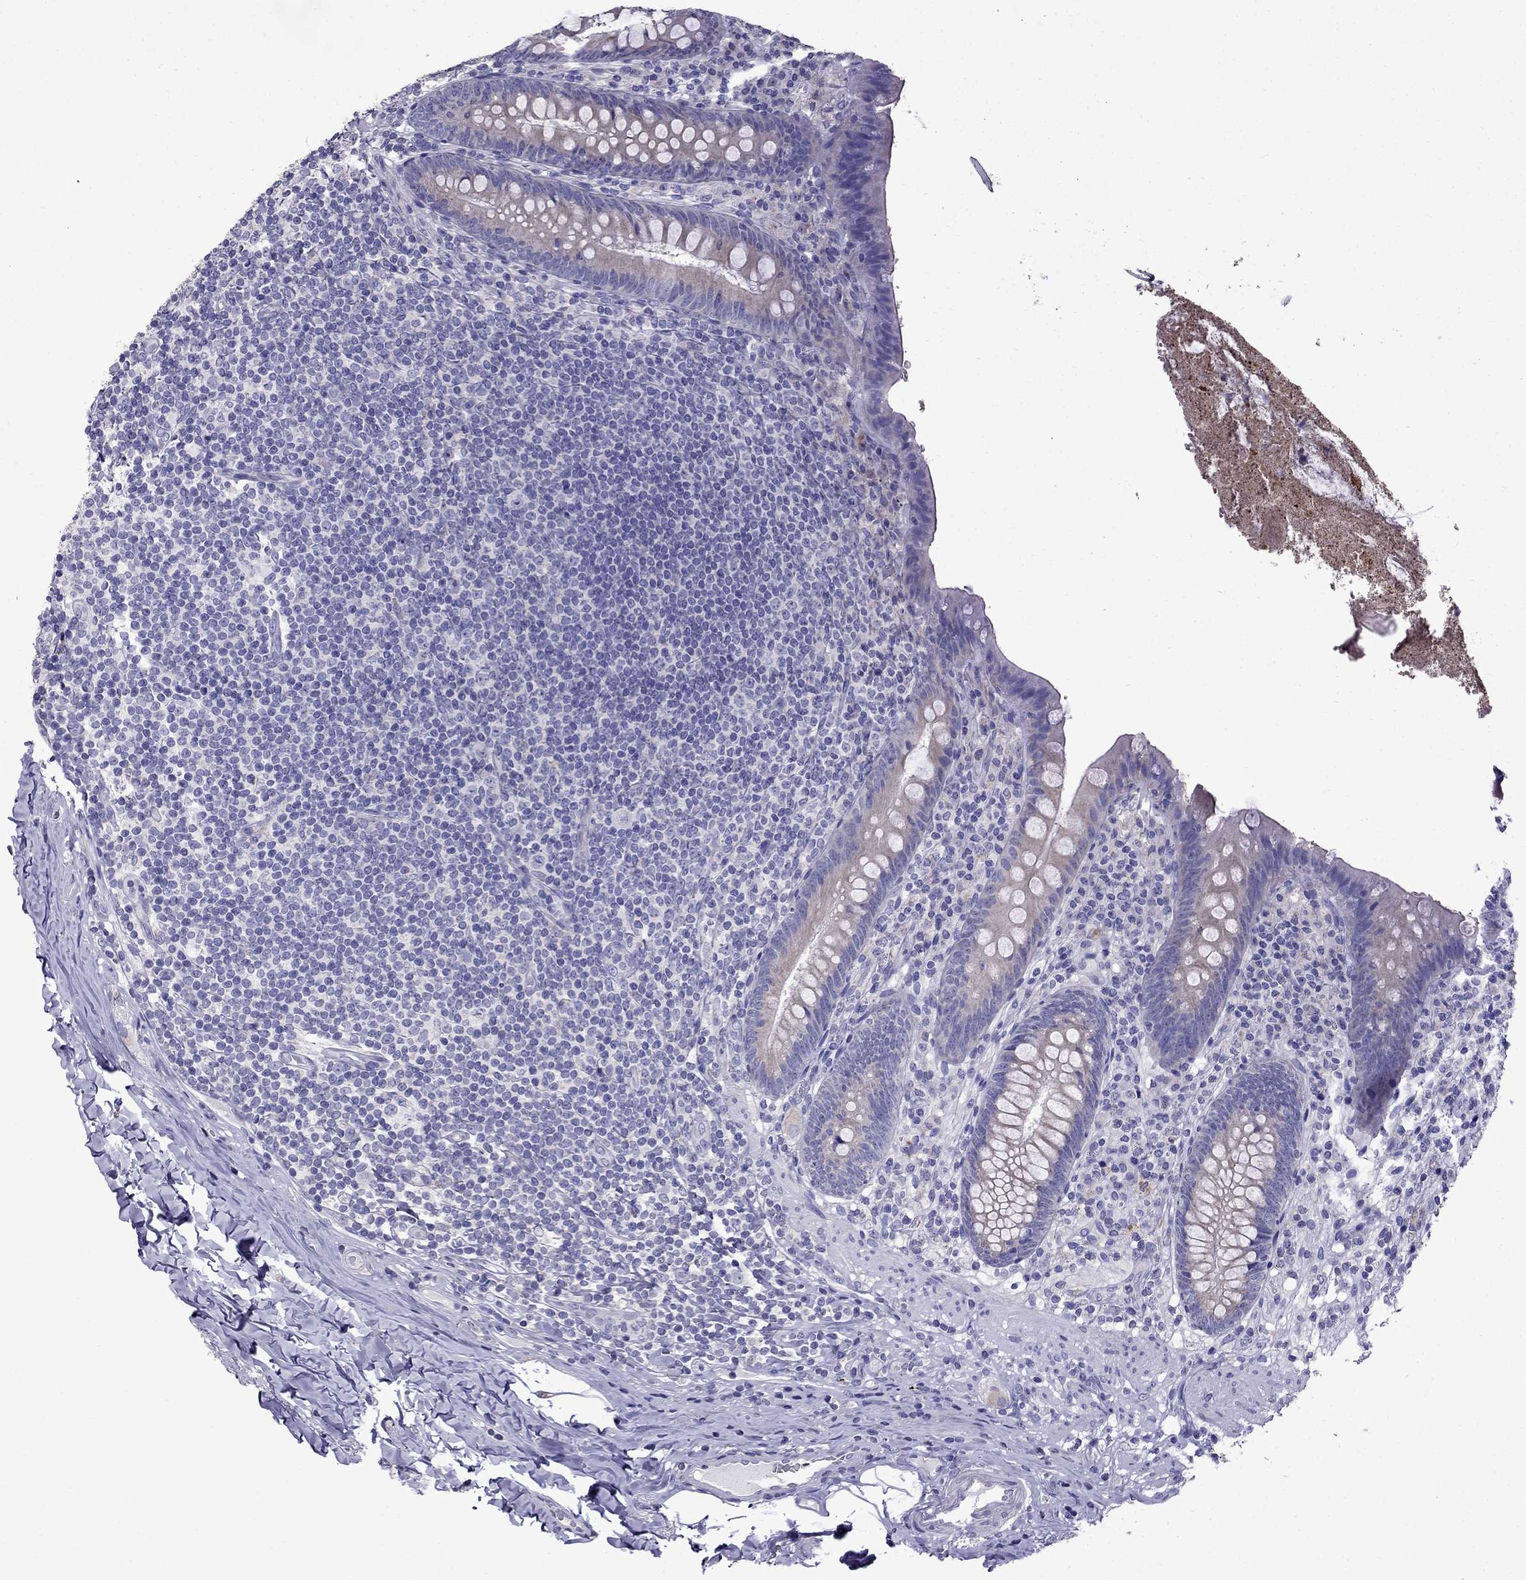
{"staining": {"intensity": "negative", "quantity": "none", "location": "none"}, "tissue": "appendix", "cell_type": "Glandular cells", "image_type": "normal", "snomed": [{"axis": "morphology", "description": "Normal tissue, NOS"}, {"axis": "topography", "description": "Appendix"}], "caption": "Immunohistochemistry (IHC) of unremarkable human appendix reveals no expression in glandular cells. Brightfield microscopy of IHC stained with DAB (3,3'-diaminobenzidine) (brown) and hematoxylin (blue), captured at high magnification.", "gene": "OXCT2", "patient": {"sex": "male", "age": 47}}